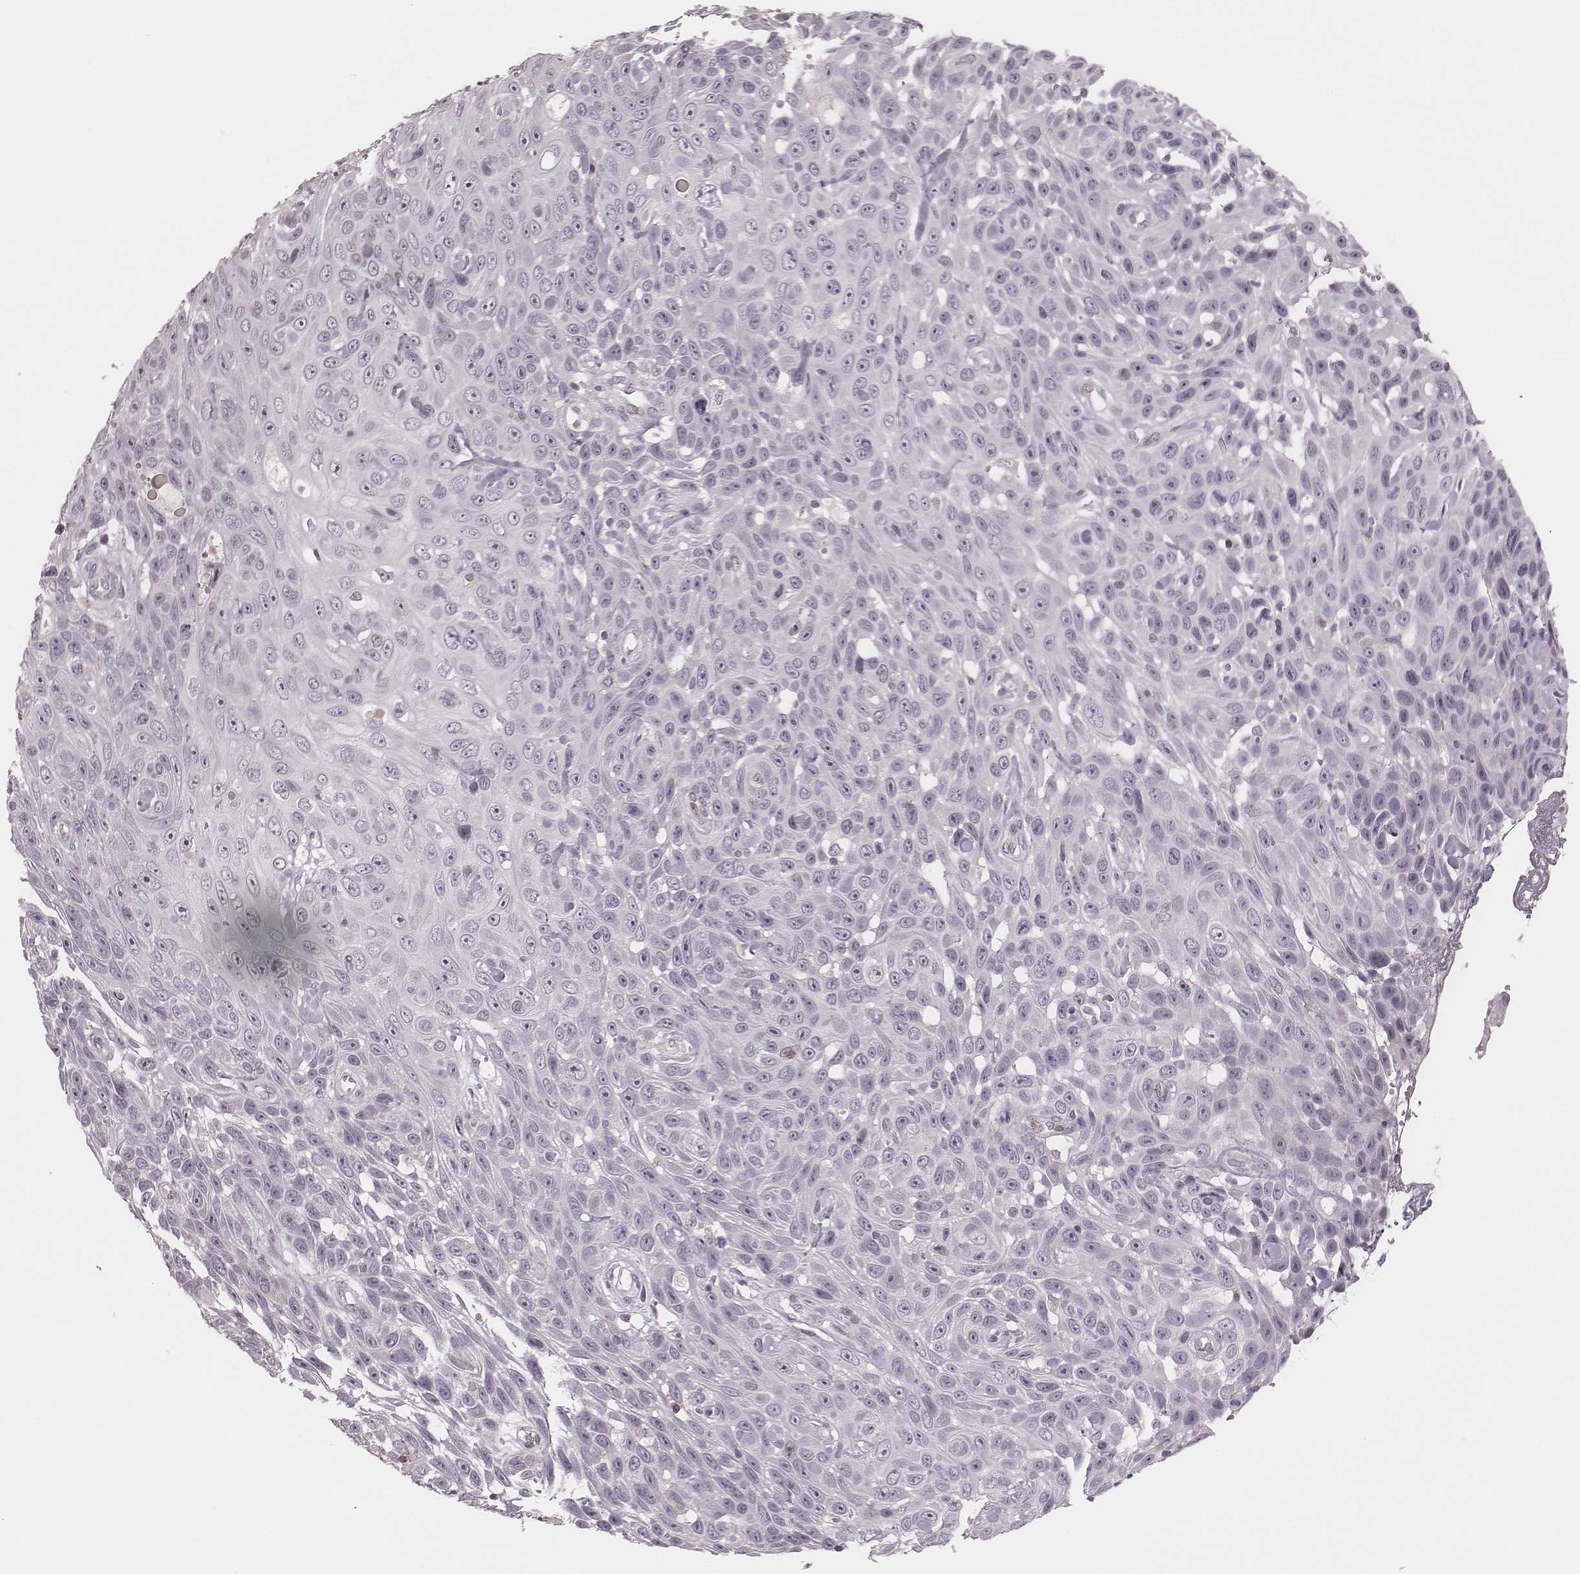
{"staining": {"intensity": "negative", "quantity": "none", "location": "none"}, "tissue": "skin cancer", "cell_type": "Tumor cells", "image_type": "cancer", "snomed": [{"axis": "morphology", "description": "Squamous cell carcinoma, NOS"}, {"axis": "topography", "description": "Skin"}], "caption": "IHC photomicrograph of skin squamous cell carcinoma stained for a protein (brown), which exhibits no staining in tumor cells. (DAB immunohistochemistry (IHC) with hematoxylin counter stain).", "gene": "MSX1", "patient": {"sex": "male", "age": 82}}